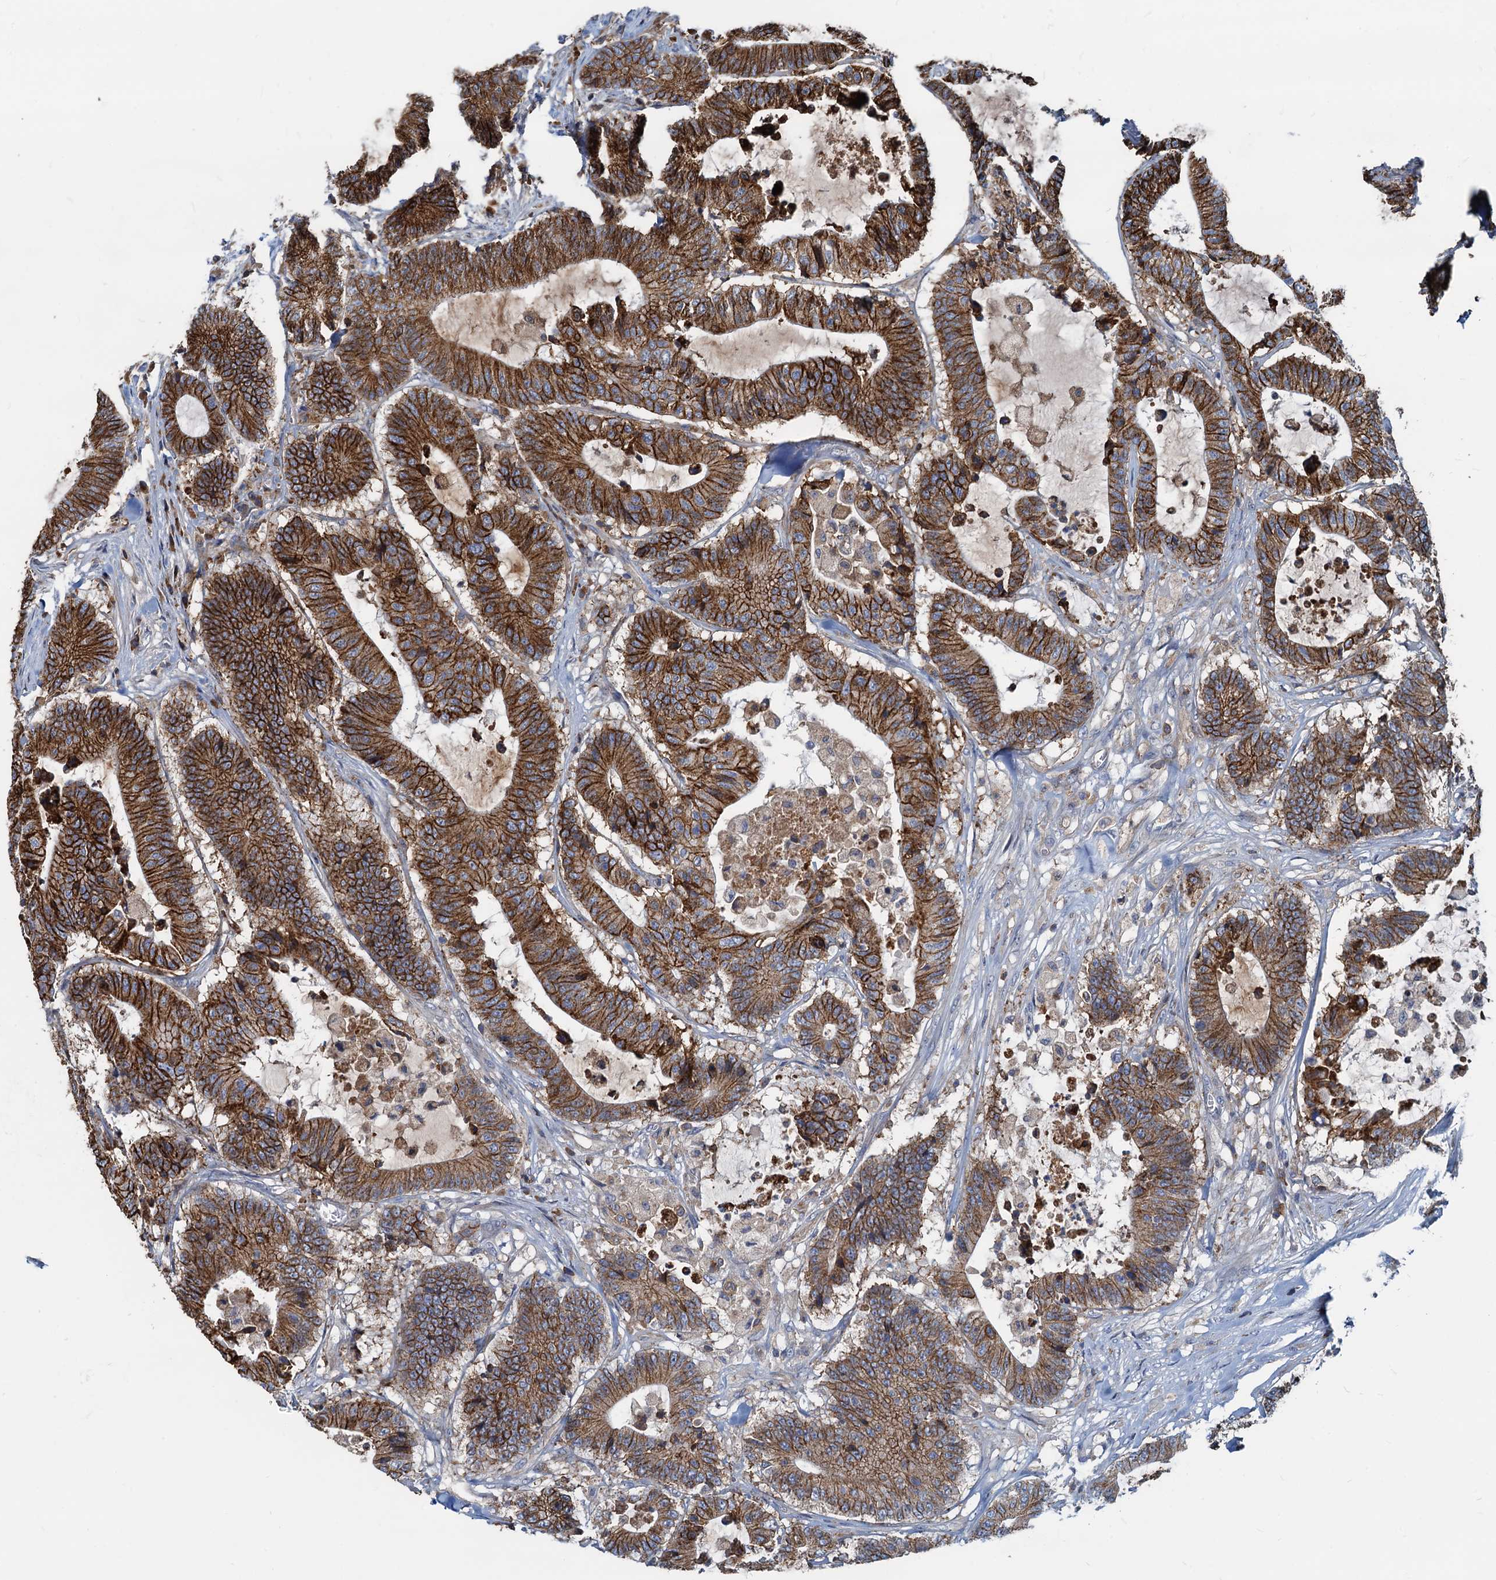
{"staining": {"intensity": "strong", "quantity": ">75%", "location": "cytoplasmic/membranous"}, "tissue": "colorectal cancer", "cell_type": "Tumor cells", "image_type": "cancer", "snomed": [{"axis": "morphology", "description": "Adenocarcinoma, NOS"}, {"axis": "topography", "description": "Colon"}], "caption": "Colorectal adenocarcinoma stained for a protein shows strong cytoplasmic/membranous positivity in tumor cells.", "gene": "LNX2", "patient": {"sex": "female", "age": 84}}